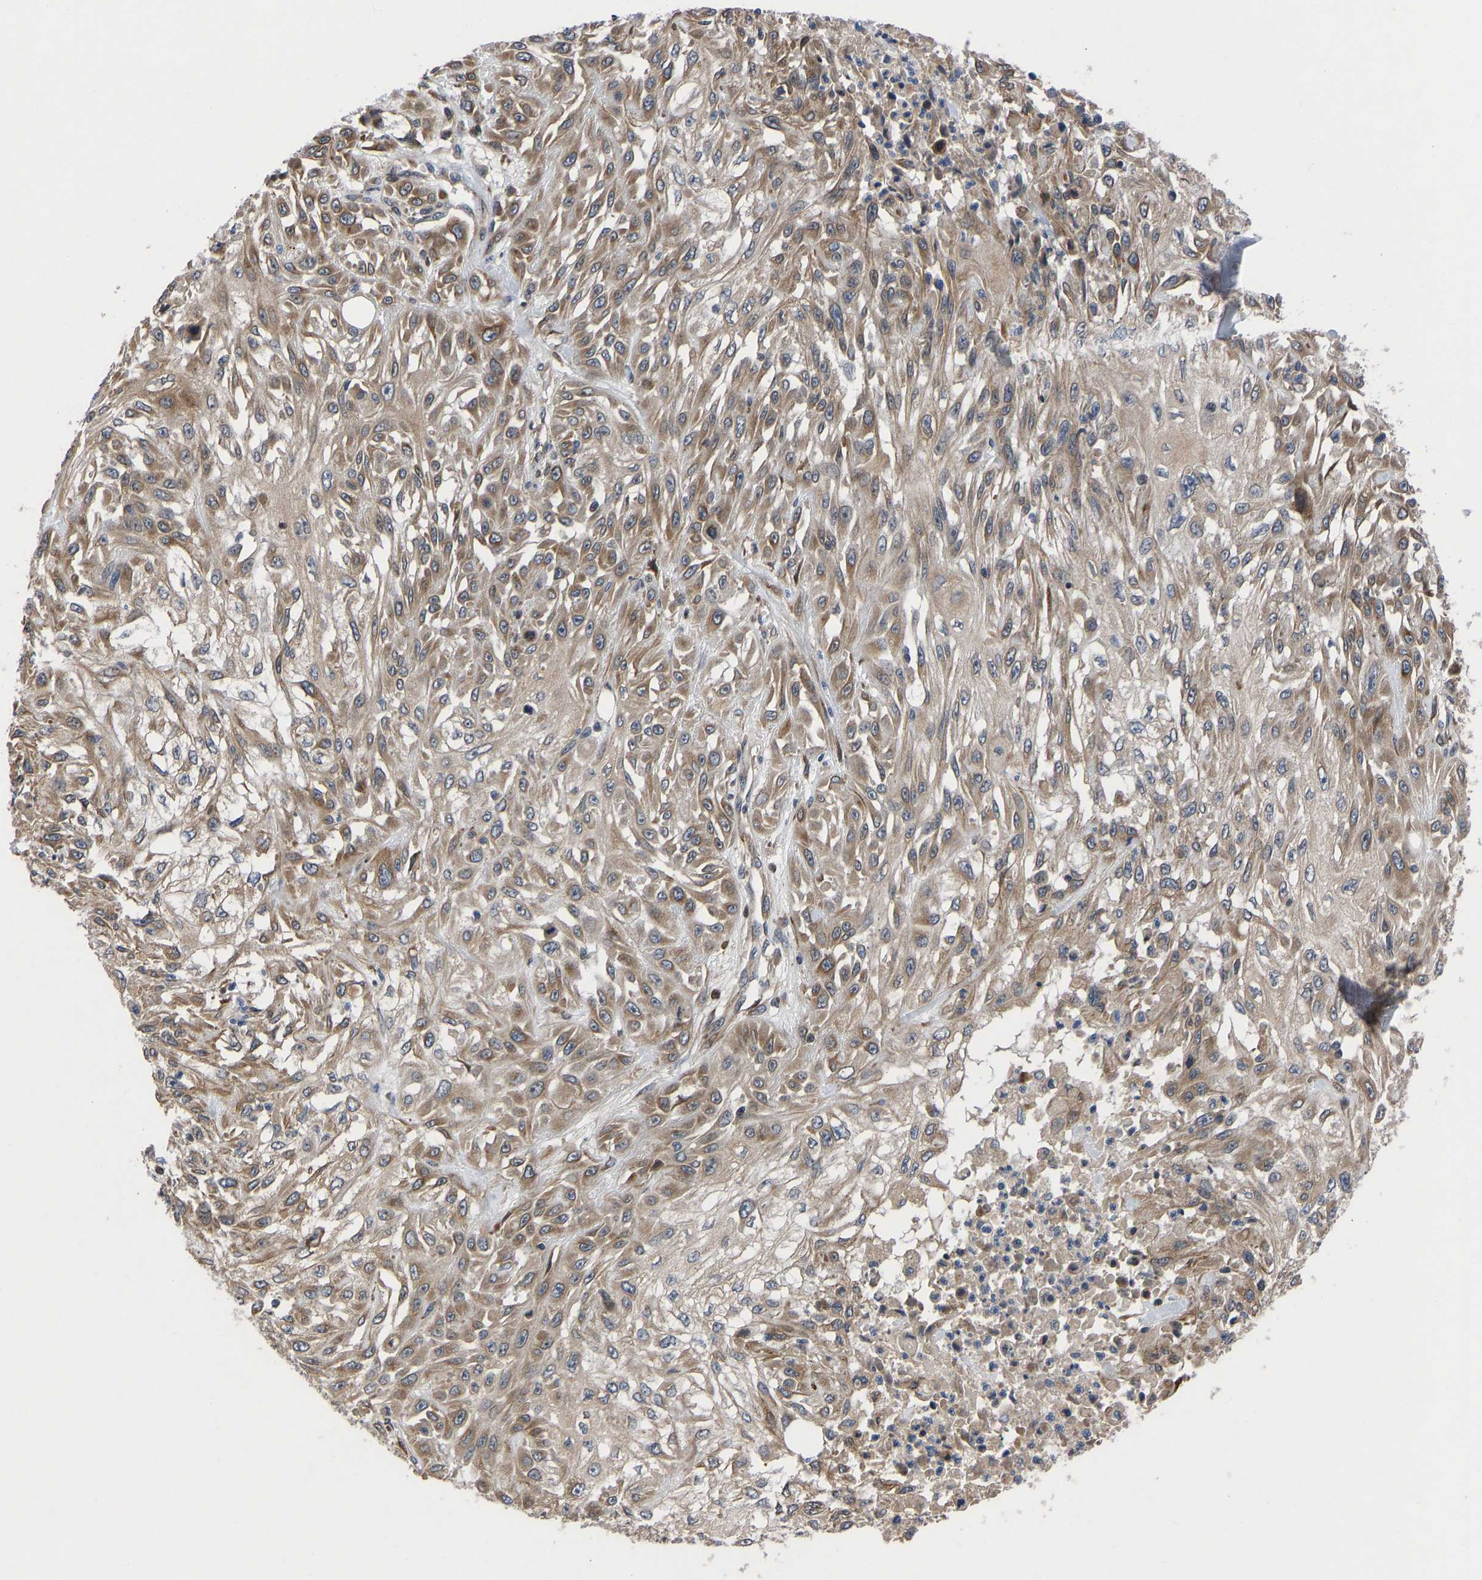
{"staining": {"intensity": "moderate", "quantity": ">75%", "location": "cytoplasmic/membranous"}, "tissue": "skin cancer", "cell_type": "Tumor cells", "image_type": "cancer", "snomed": [{"axis": "morphology", "description": "Squamous cell carcinoma, NOS"}, {"axis": "morphology", "description": "Squamous cell carcinoma, metastatic, NOS"}, {"axis": "topography", "description": "Skin"}, {"axis": "topography", "description": "Lymph node"}], "caption": "Skin cancer tissue demonstrates moderate cytoplasmic/membranous positivity in about >75% of tumor cells", "gene": "FRRS1", "patient": {"sex": "male", "age": 75}}